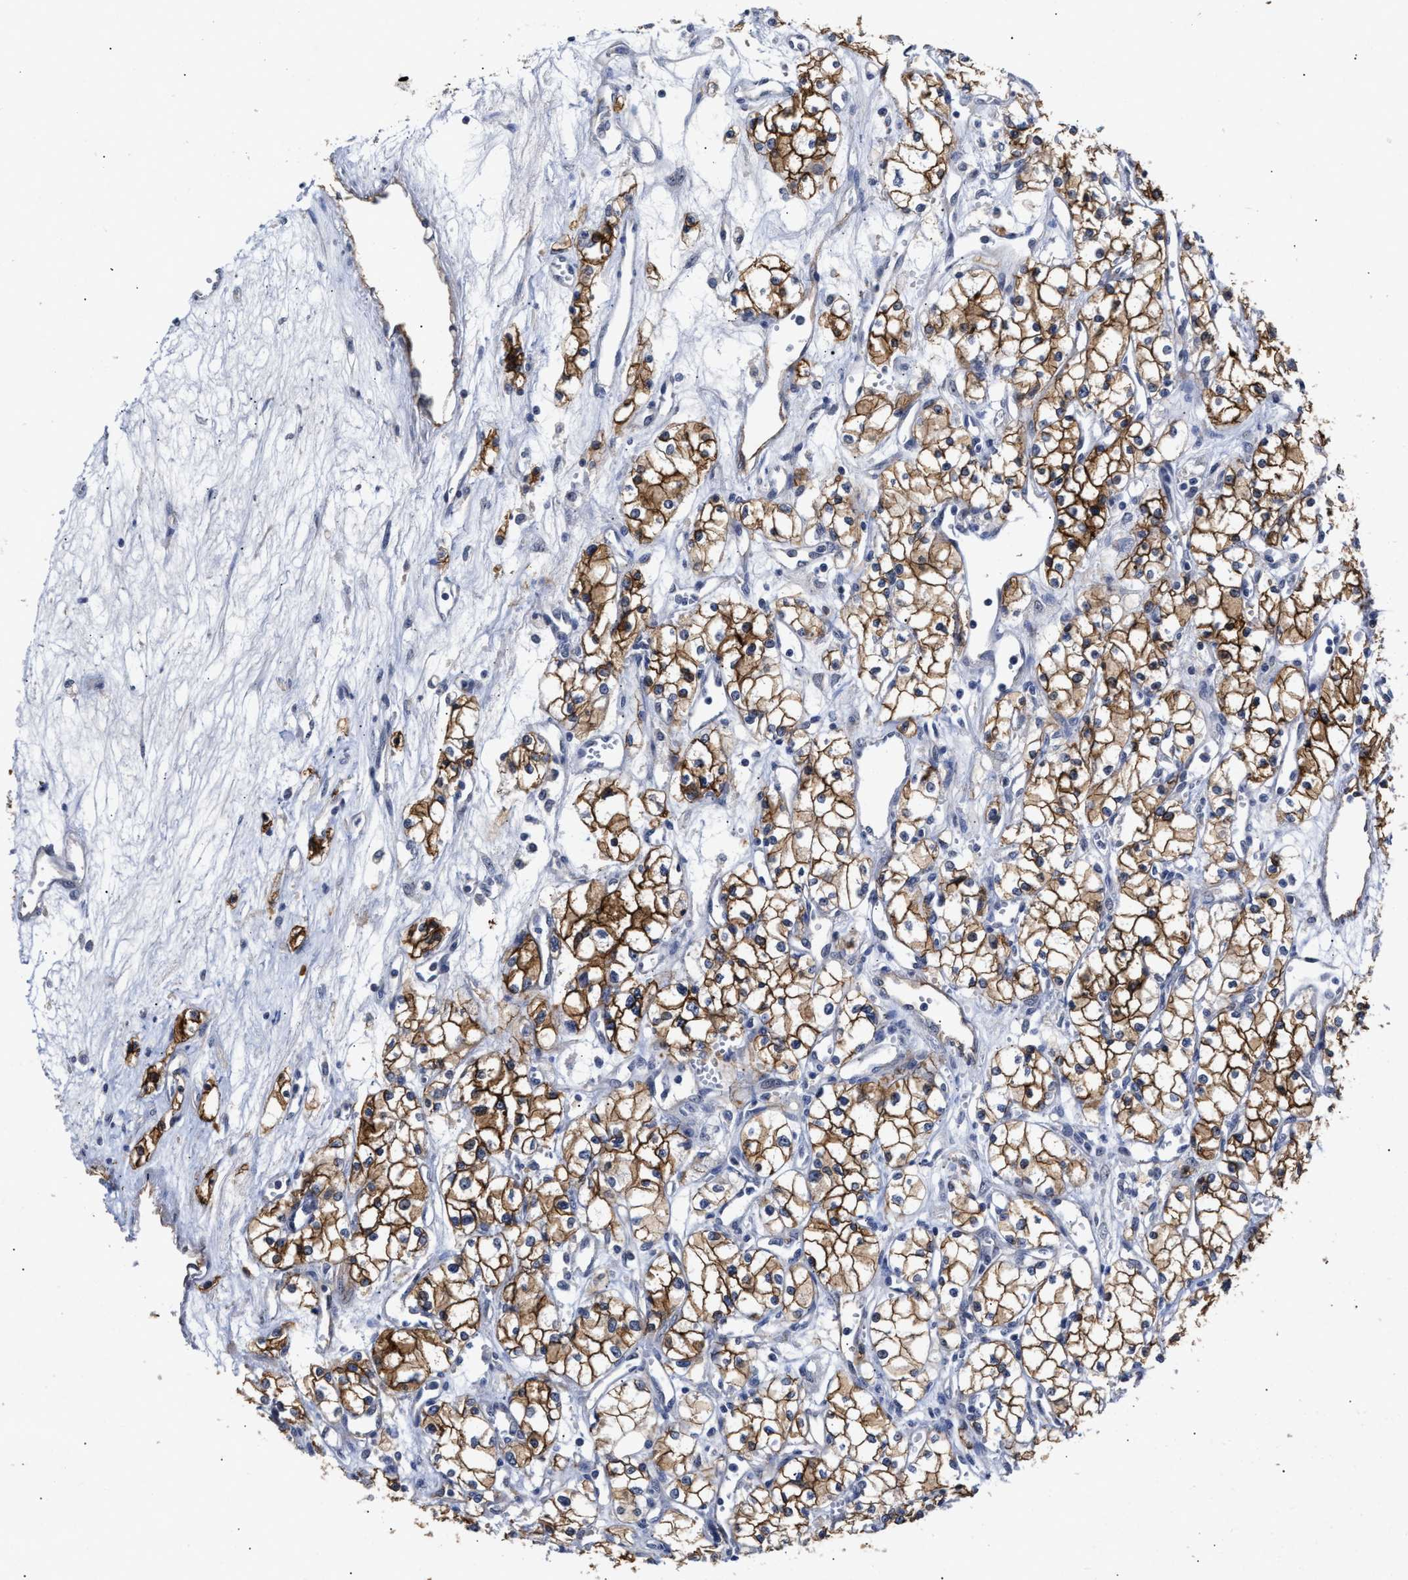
{"staining": {"intensity": "strong", "quantity": ">75%", "location": "cytoplasmic/membranous"}, "tissue": "renal cancer", "cell_type": "Tumor cells", "image_type": "cancer", "snomed": [{"axis": "morphology", "description": "Adenocarcinoma, NOS"}, {"axis": "topography", "description": "Kidney"}], "caption": "Immunohistochemical staining of human renal cancer (adenocarcinoma) demonstrates high levels of strong cytoplasmic/membranous protein expression in approximately >75% of tumor cells.", "gene": "AHNAK2", "patient": {"sex": "male", "age": 59}}